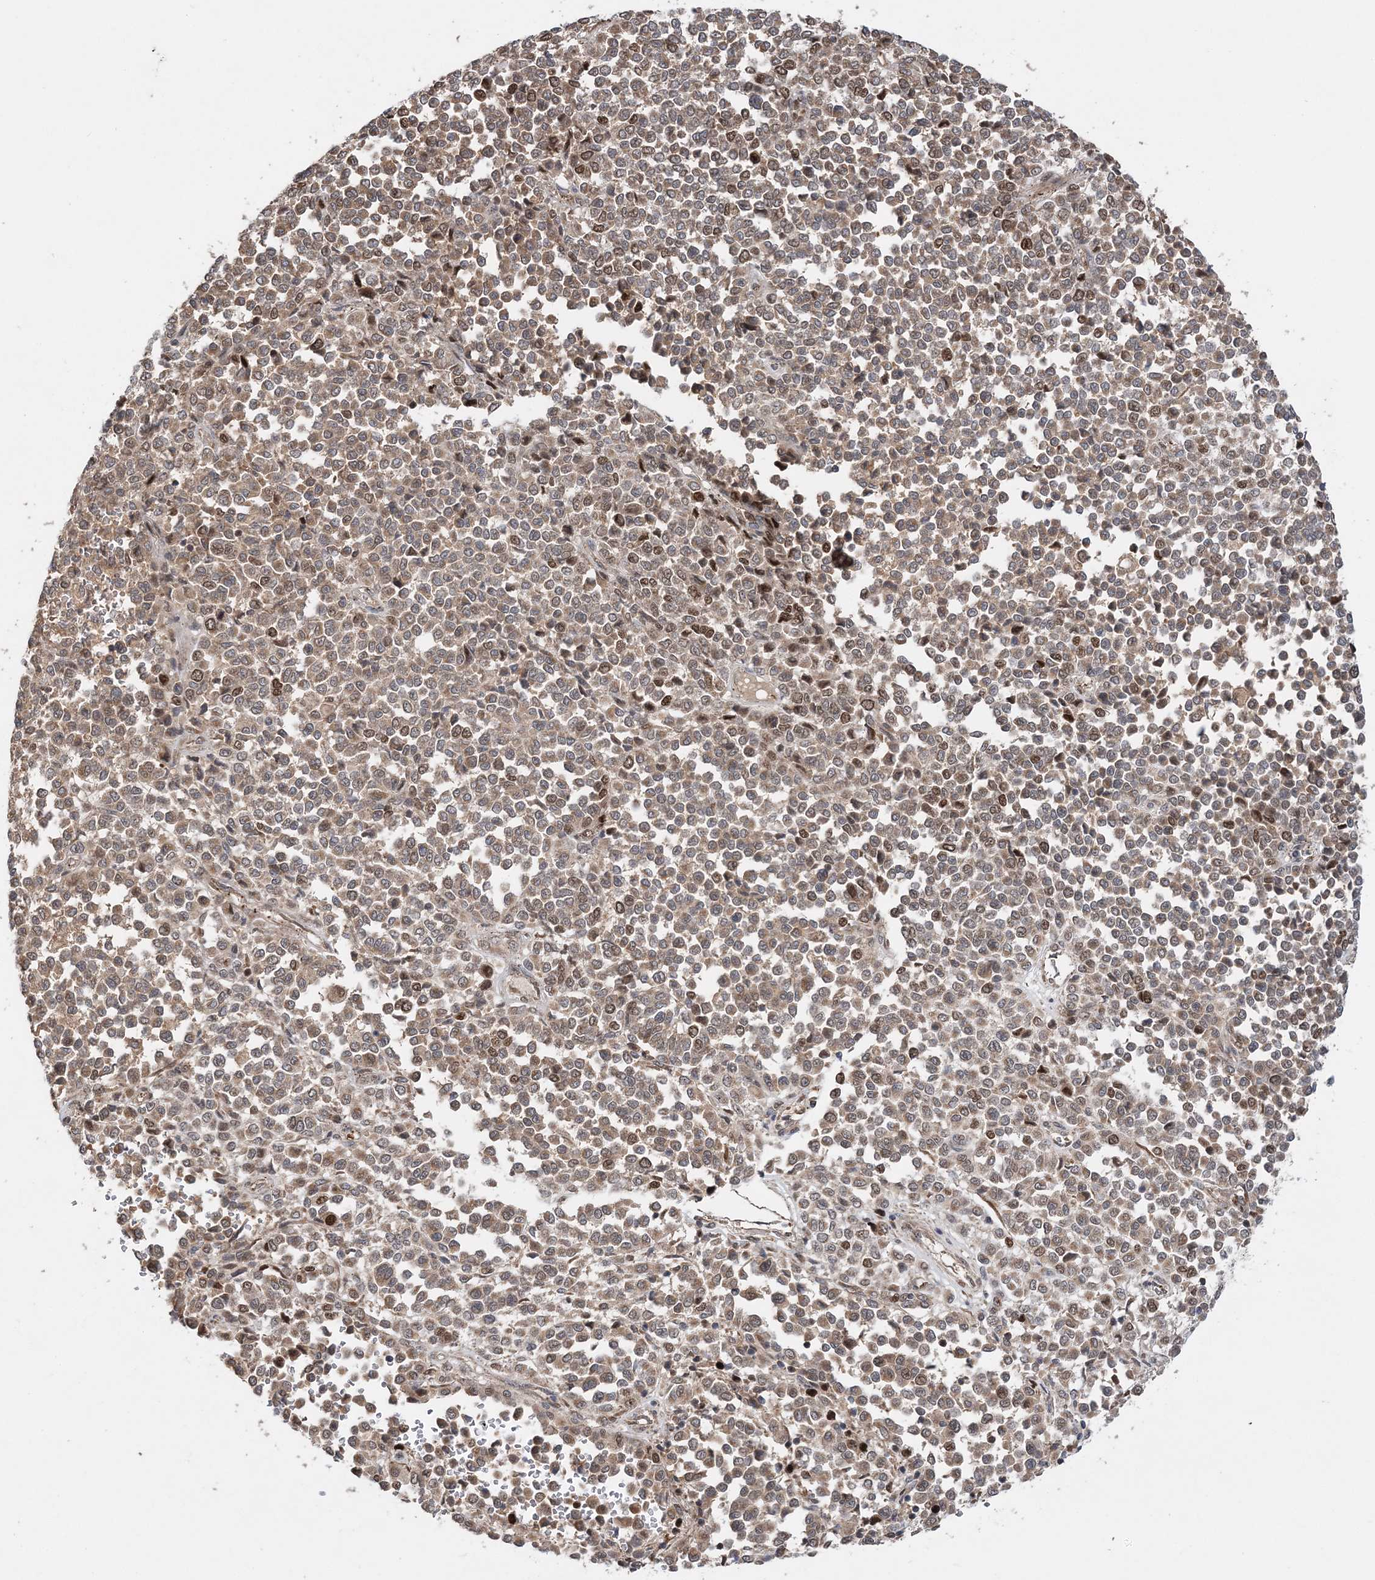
{"staining": {"intensity": "moderate", "quantity": ">75%", "location": "cytoplasmic/membranous,nuclear"}, "tissue": "melanoma", "cell_type": "Tumor cells", "image_type": "cancer", "snomed": [{"axis": "morphology", "description": "Malignant melanoma, Metastatic site"}, {"axis": "topography", "description": "Pancreas"}], "caption": "Immunohistochemistry (IHC) photomicrograph of neoplastic tissue: human melanoma stained using IHC displays medium levels of moderate protein expression localized specifically in the cytoplasmic/membranous and nuclear of tumor cells, appearing as a cytoplasmic/membranous and nuclear brown color.", "gene": "KIF4A", "patient": {"sex": "female", "age": 30}}